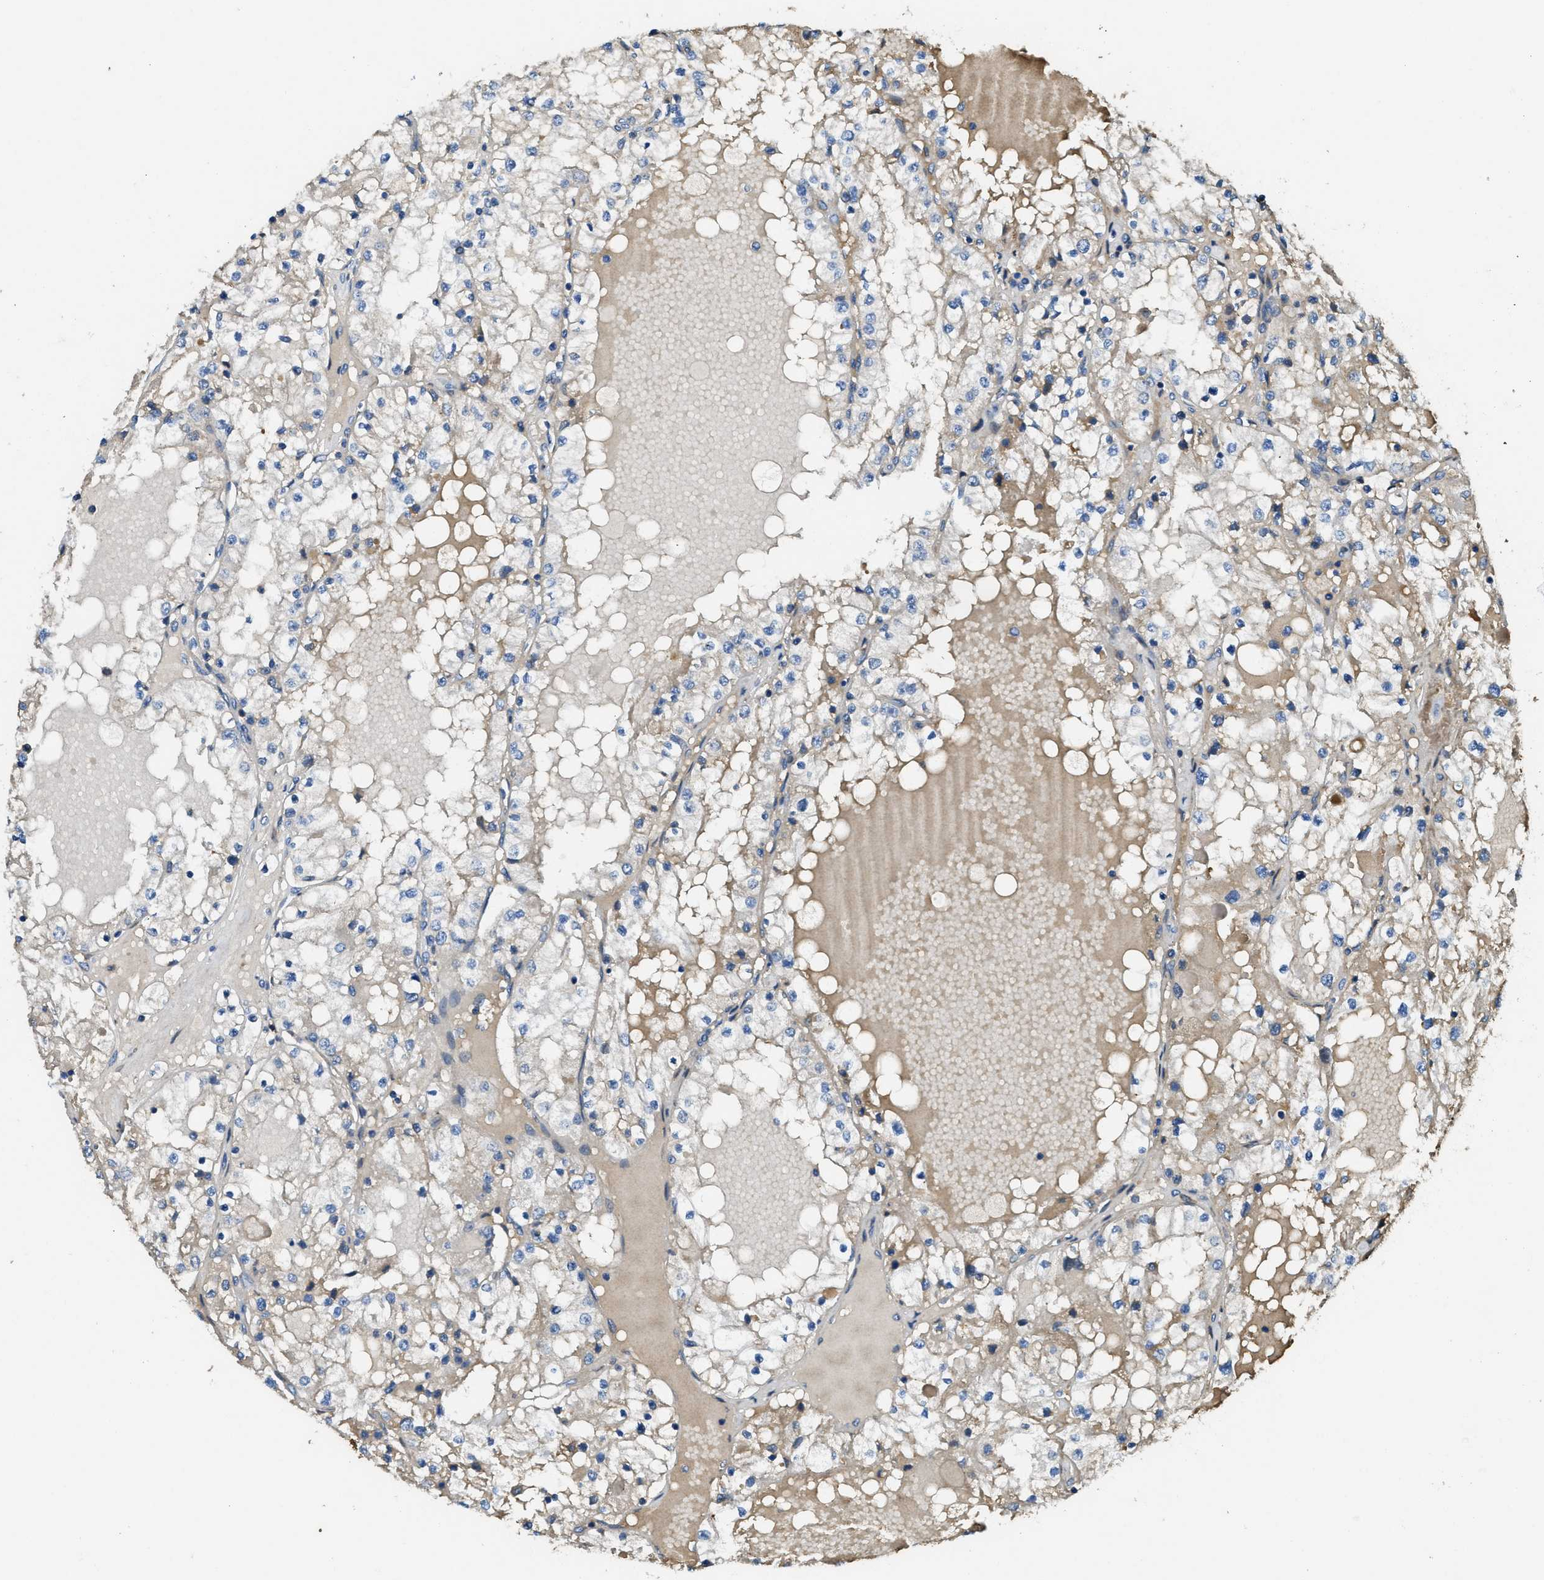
{"staining": {"intensity": "negative", "quantity": "none", "location": "none"}, "tissue": "renal cancer", "cell_type": "Tumor cells", "image_type": "cancer", "snomed": [{"axis": "morphology", "description": "Adenocarcinoma, NOS"}, {"axis": "topography", "description": "Kidney"}], "caption": "Human renal cancer stained for a protein using immunohistochemistry (IHC) exhibits no positivity in tumor cells.", "gene": "RIPK2", "patient": {"sex": "male", "age": 68}}